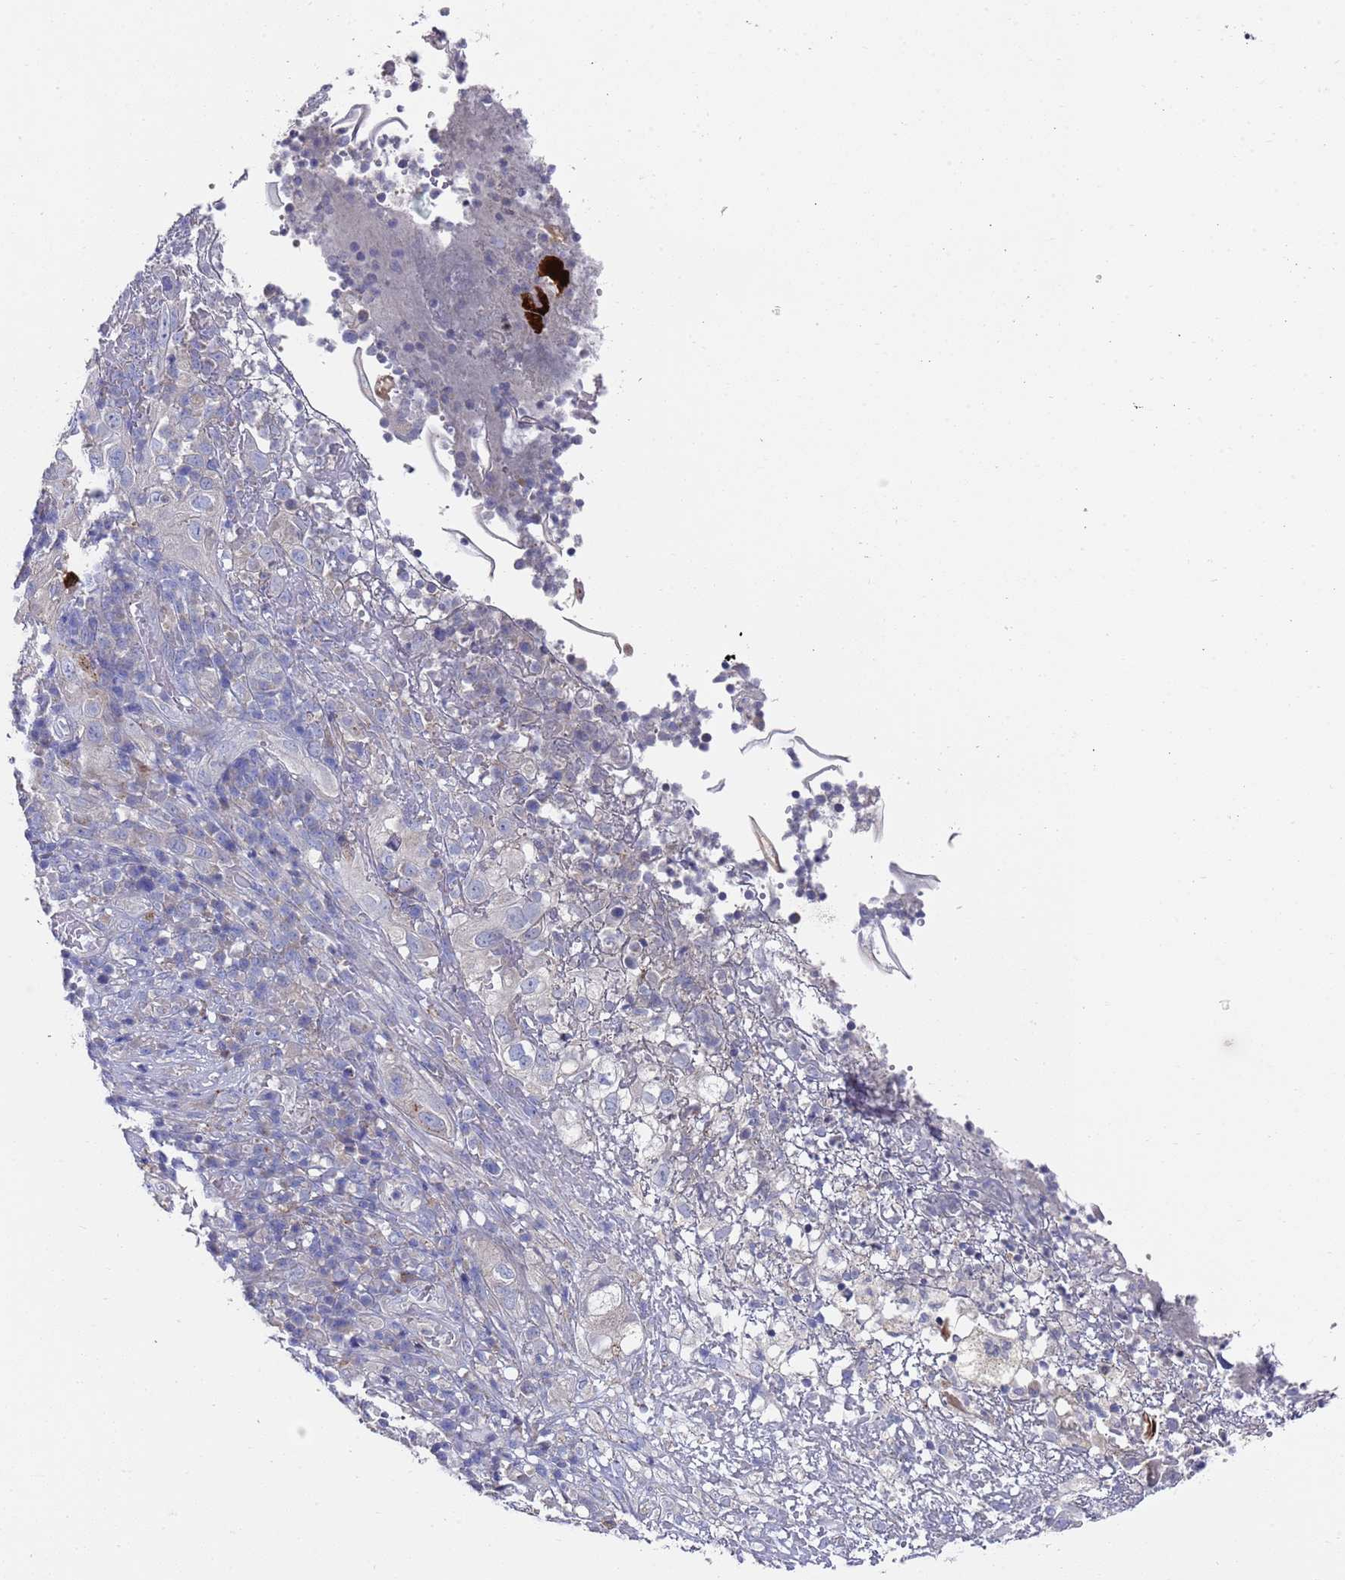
{"staining": {"intensity": "negative", "quantity": "none", "location": "none"}, "tissue": "cervical cancer", "cell_type": "Tumor cells", "image_type": "cancer", "snomed": [{"axis": "morphology", "description": "Squamous cell carcinoma, NOS"}, {"axis": "topography", "description": "Cervix"}], "caption": "Cervical squamous cell carcinoma stained for a protein using immunohistochemistry (IHC) exhibits no staining tumor cells.", "gene": "NPEPPS", "patient": {"sex": "female", "age": 46}}